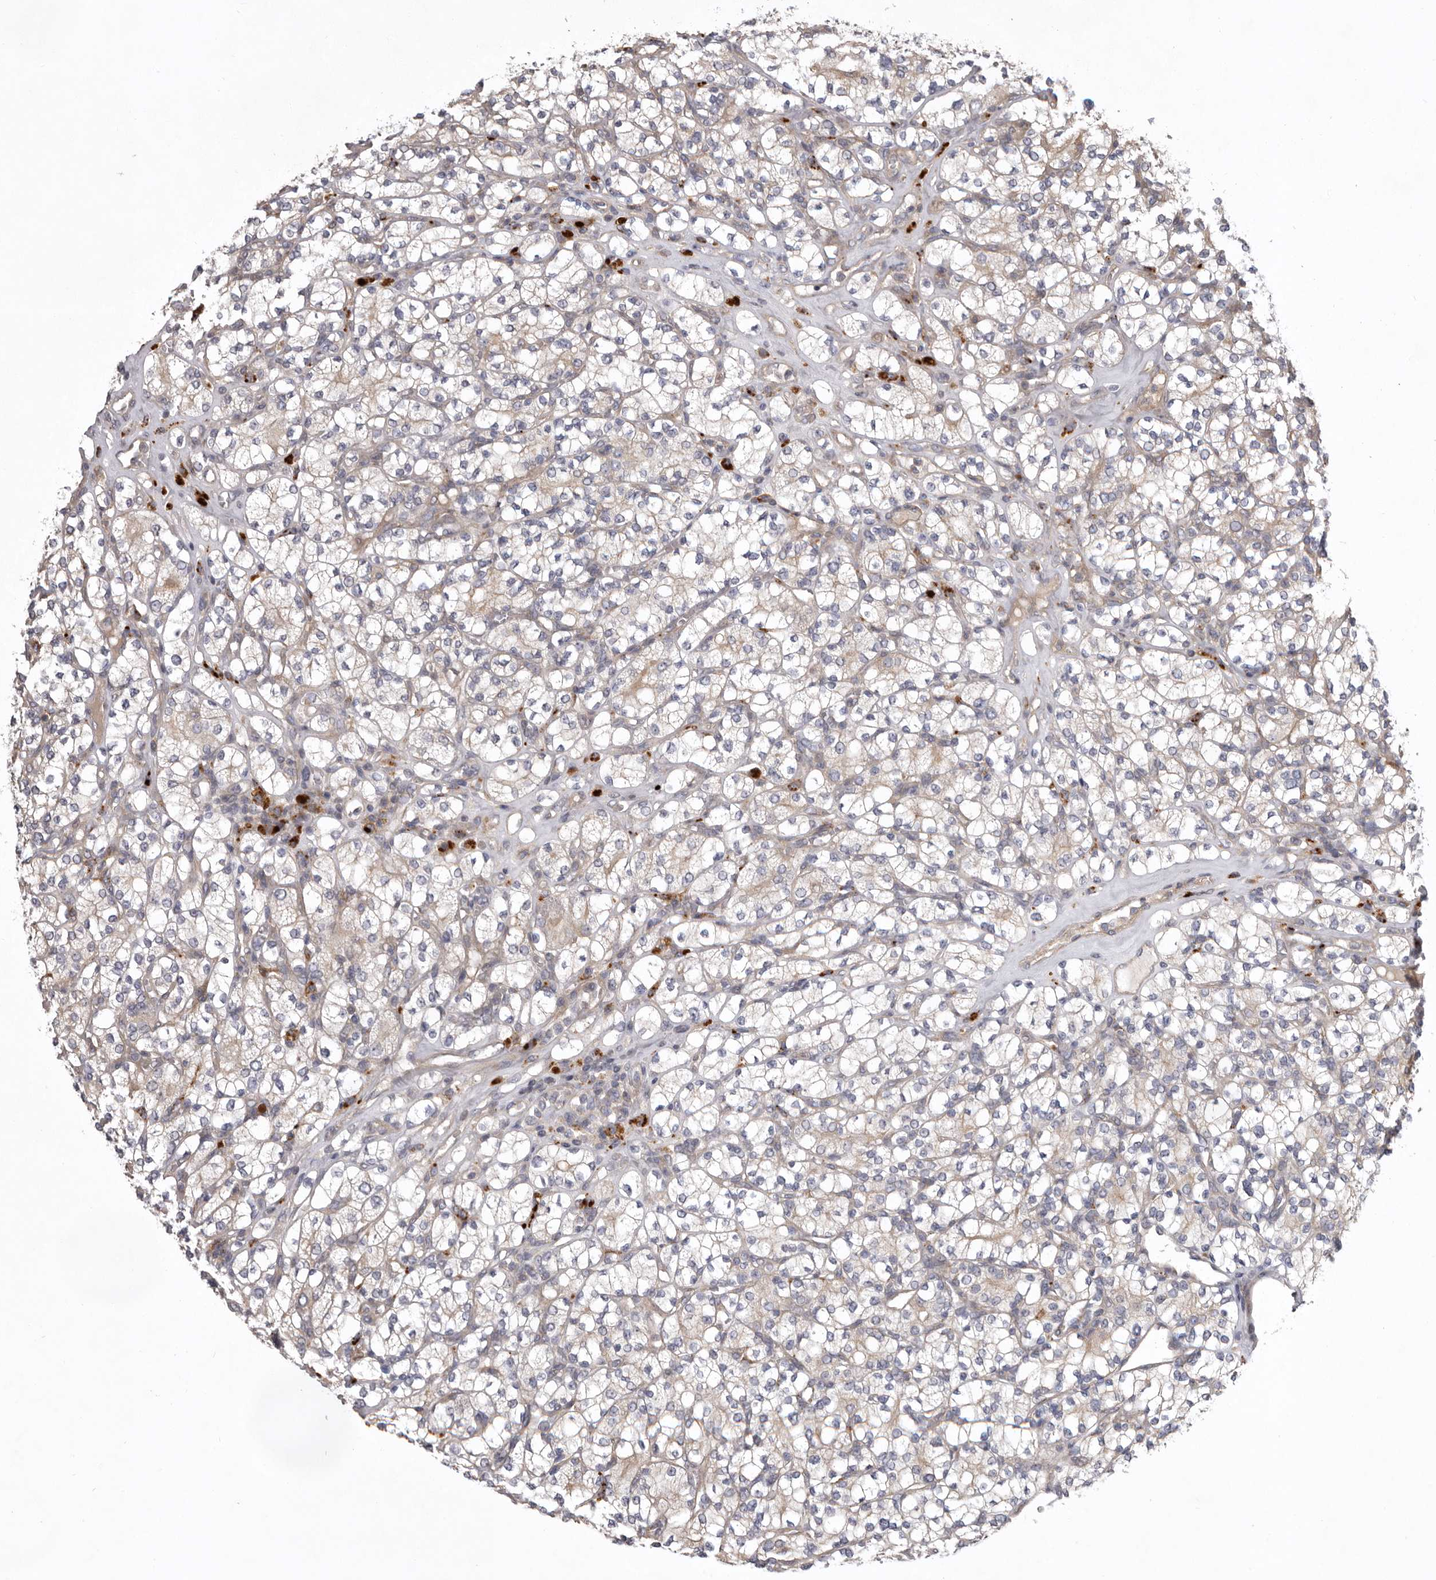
{"staining": {"intensity": "weak", "quantity": "<25%", "location": "cytoplasmic/membranous"}, "tissue": "renal cancer", "cell_type": "Tumor cells", "image_type": "cancer", "snomed": [{"axis": "morphology", "description": "Adenocarcinoma, NOS"}, {"axis": "topography", "description": "Kidney"}], "caption": "Tumor cells are negative for brown protein staining in renal adenocarcinoma.", "gene": "WDR47", "patient": {"sex": "male", "age": 77}}